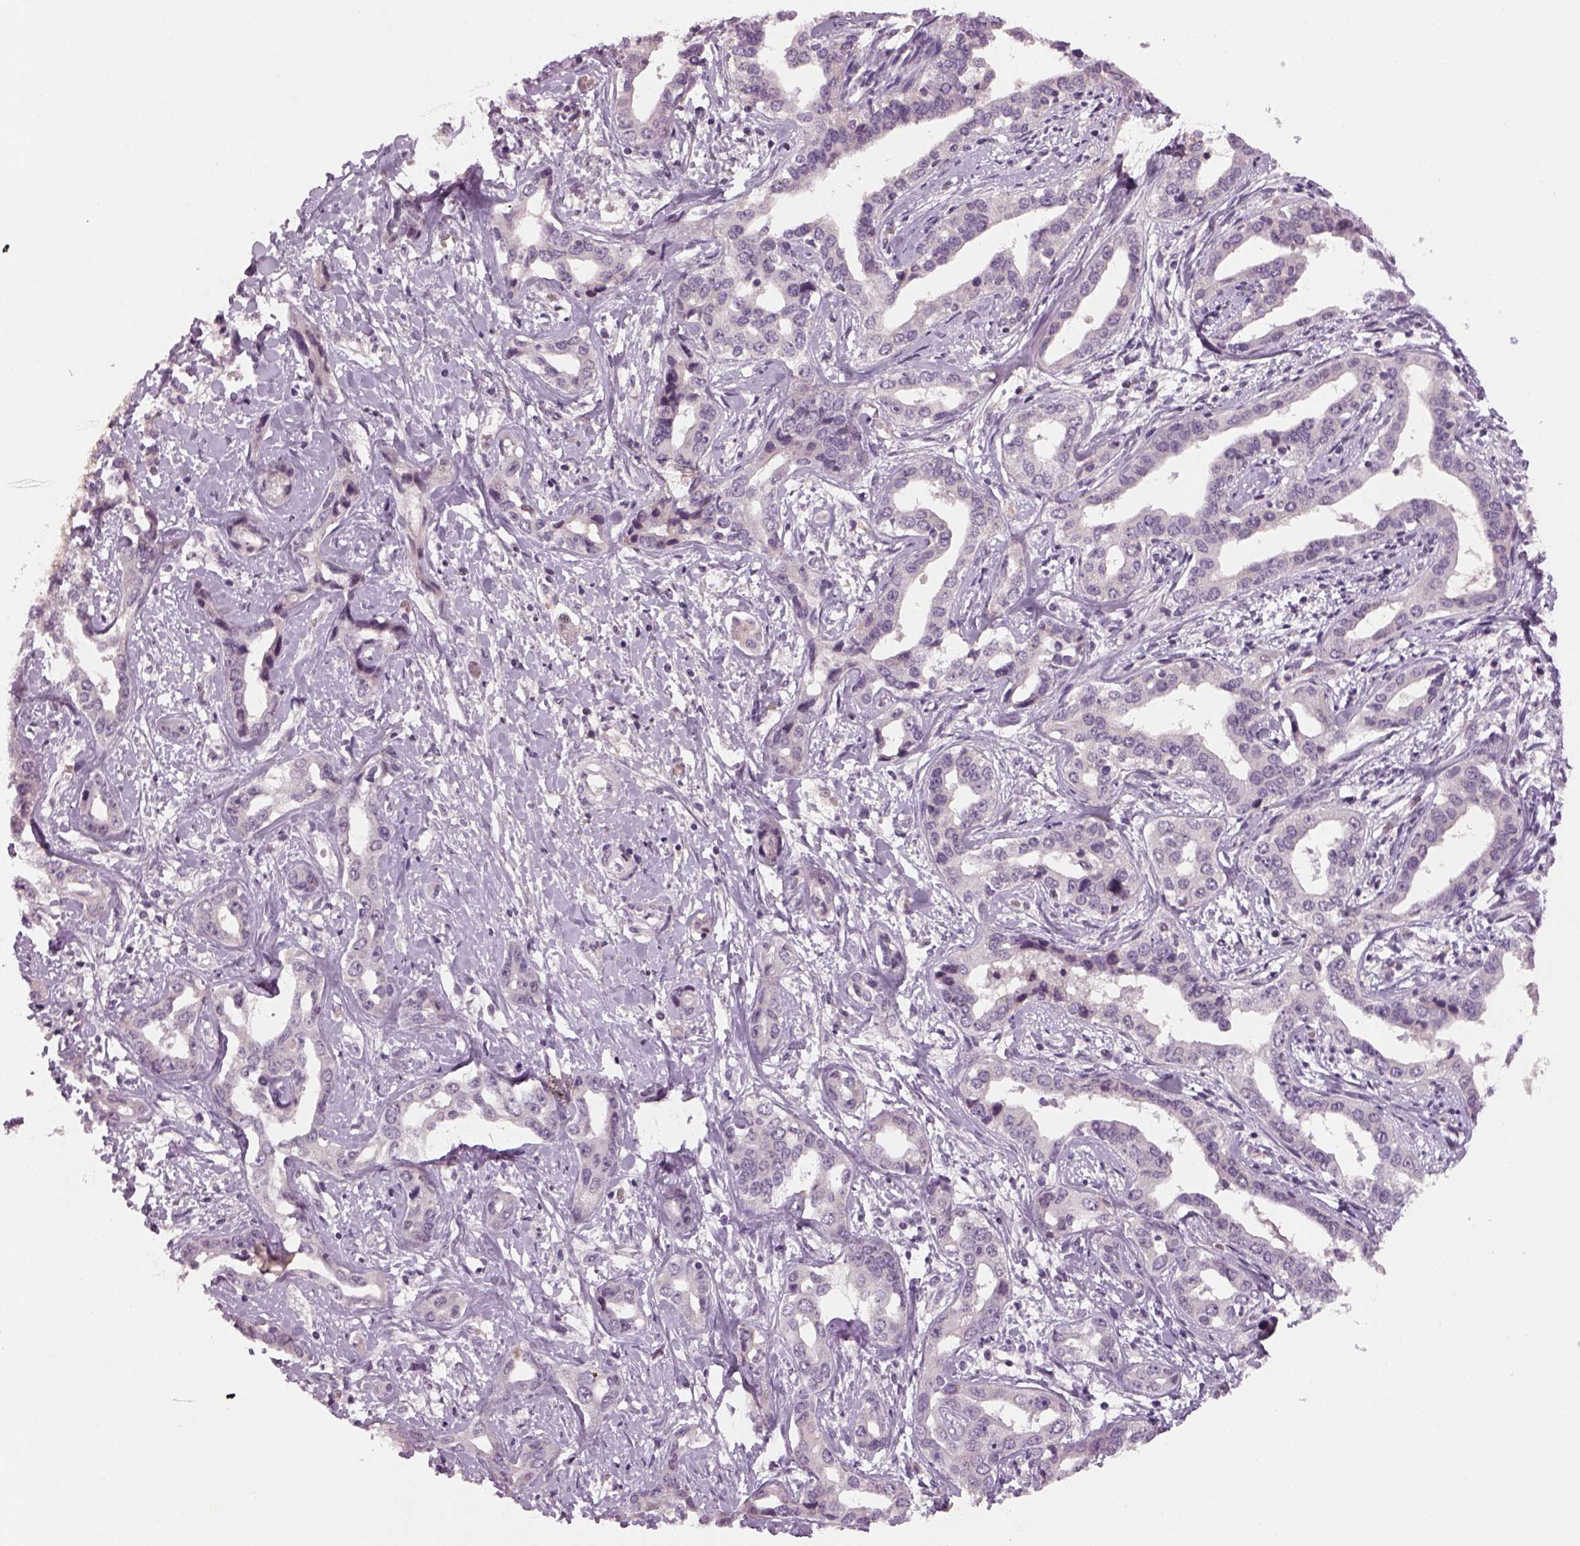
{"staining": {"intensity": "negative", "quantity": "none", "location": "none"}, "tissue": "liver cancer", "cell_type": "Tumor cells", "image_type": "cancer", "snomed": [{"axis": "morphology", "description": "Cholangiocarcinoma"}, {"axis": "topography", "description": "Liver"}], "caption": "IHC of liver cancer exhibits no expression in tumor cells.", "gene": "GDNF", "patient": {"sex": "male", "age": 59}}